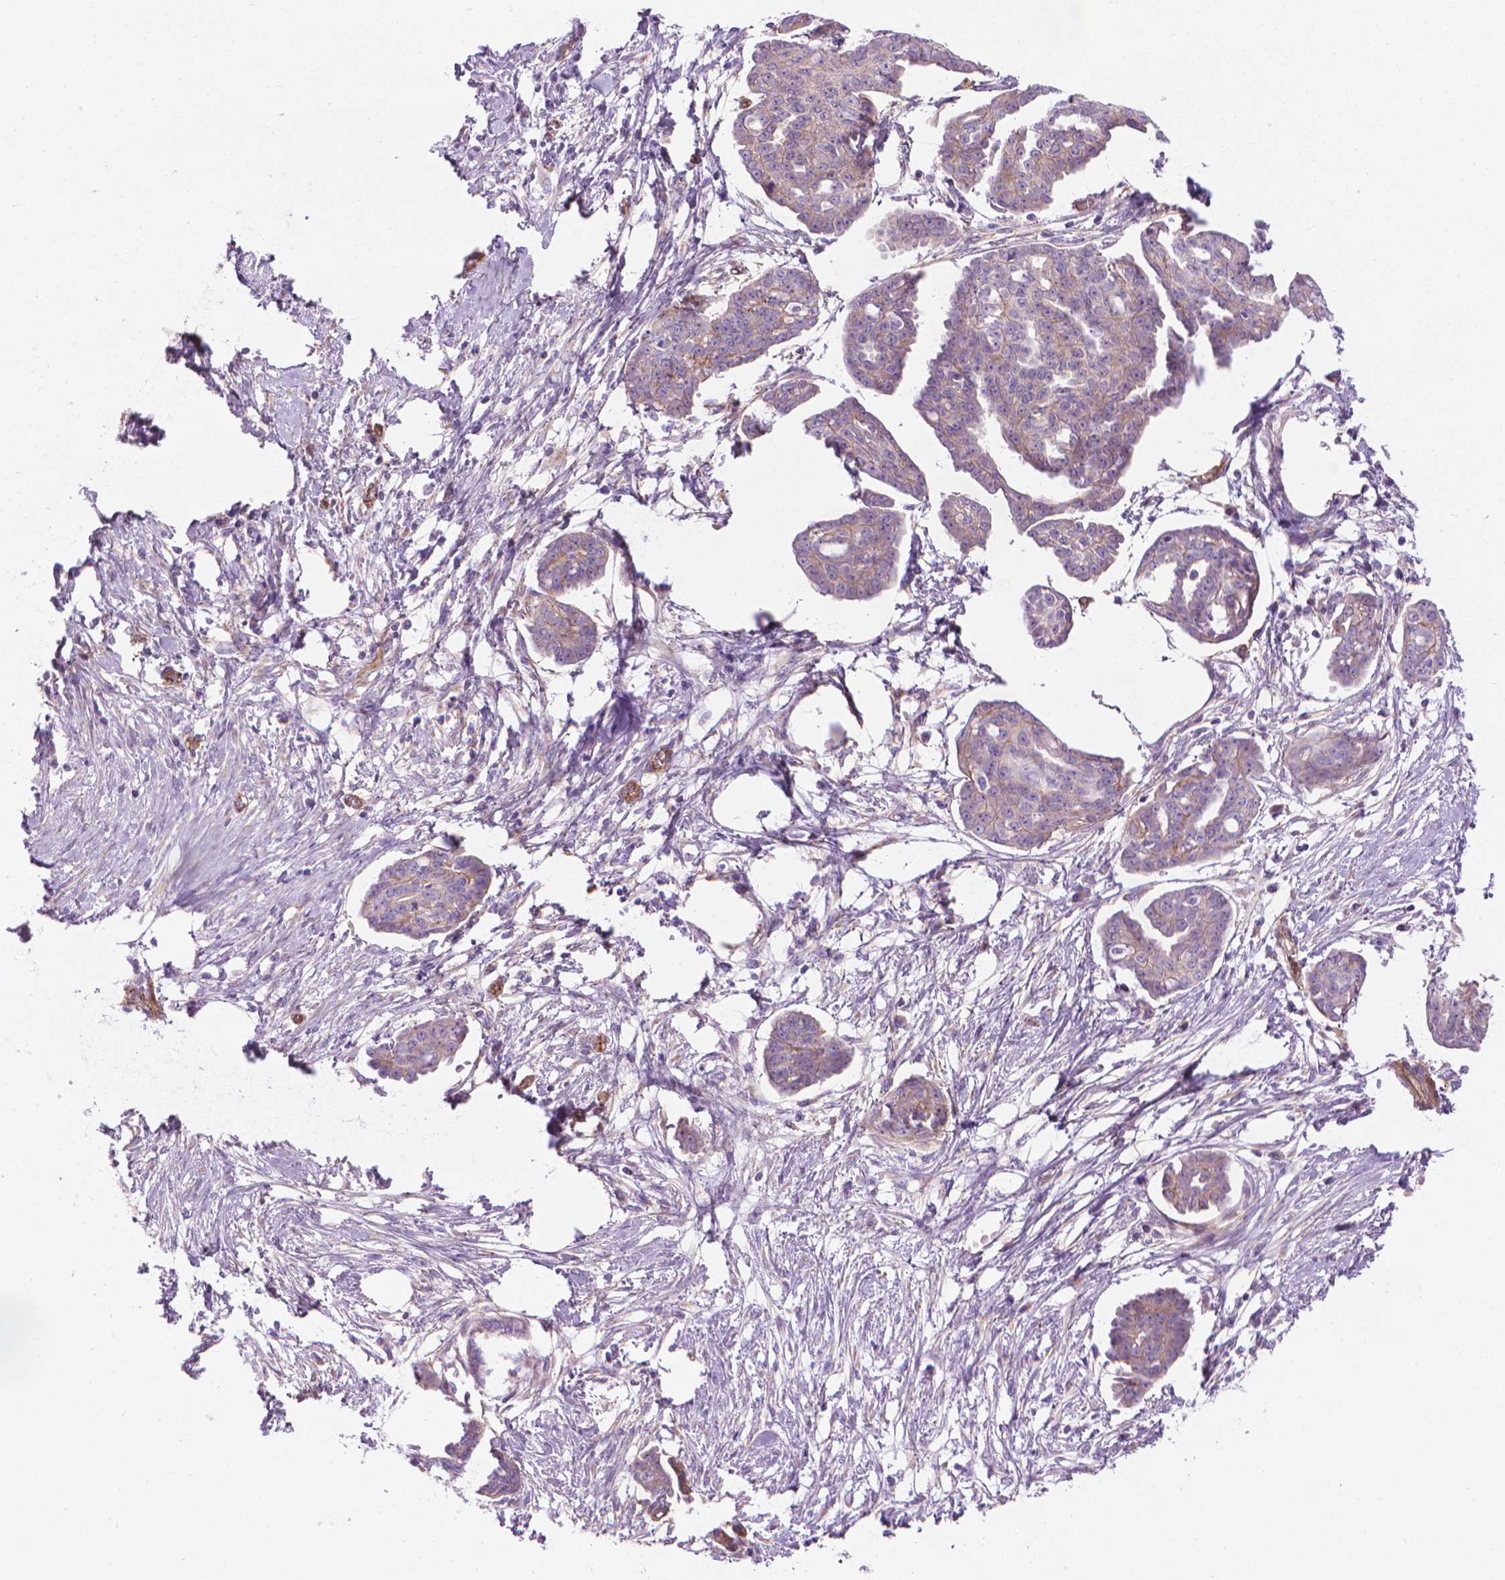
{"staining": {"intensity": "weak", "quantity": "25%-75%", "location": "cytoplasmic/membranous"}, "tissue": "ovarian cancer", "cell_type": "Tumor cells", "image_type": "cancer", "snomed": [{"axis": "morphology", "description": "Cystadenocarcinoma, serous, NOS"}, {"axis": "topography", "description": "Ovary"}], "caption": "Serous cystadenocarcinoma (ovarian) stained with a protein marker exhibits weak staining in tumor cells.", "gene": "TENT5A", "patient": {"sex": "female", "age": 71}}